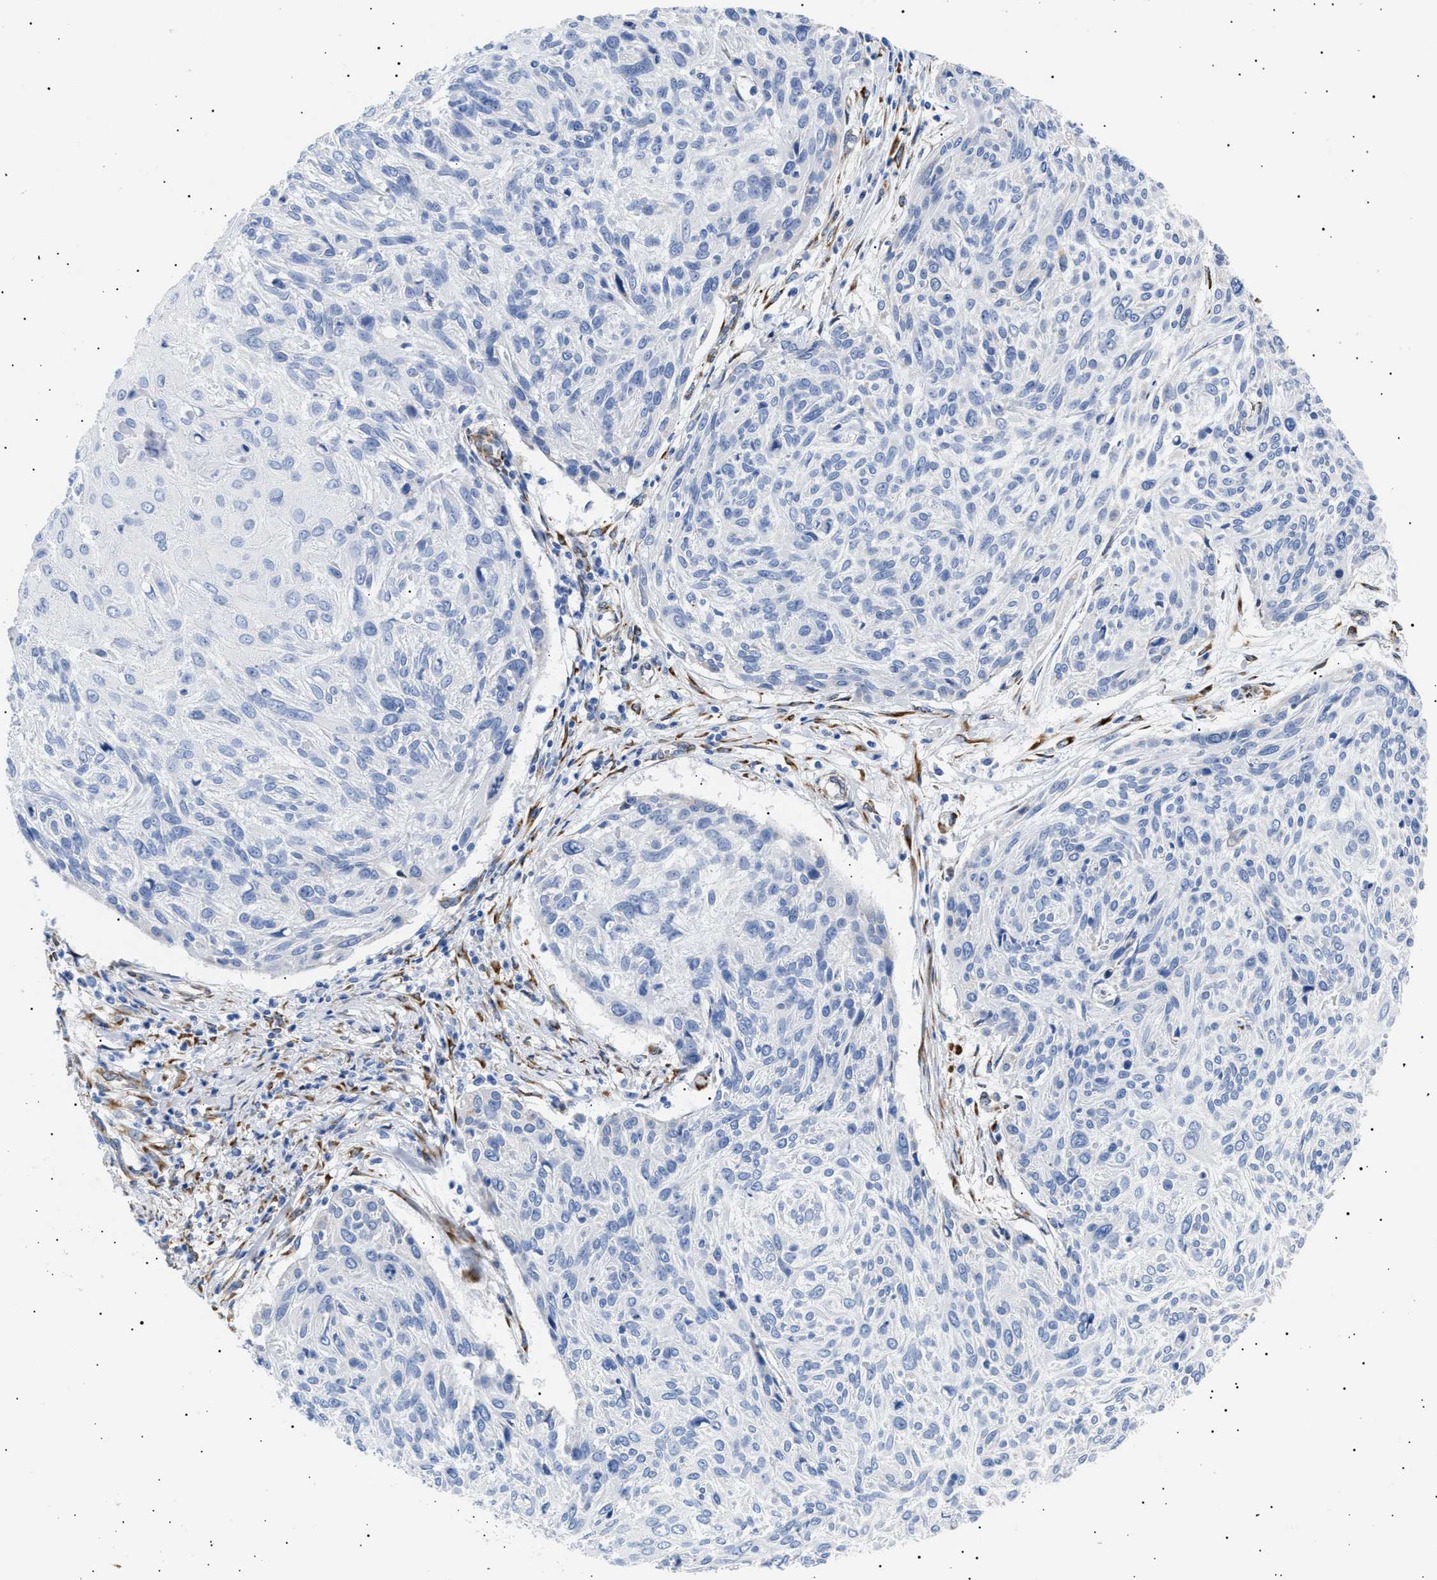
{"staining": {"intensity": "negative", "quantity": "none", "location": "none"}, "tissue": "cervical cancer", "cell_type": "Tumor cells", "image_type": "cancer", "snomed": [{"axis": "morphology", "description": "Squamous cell carcinoma, NOS"}, {"axis": "topography", "description": "Cervix"}], "caption": "DAB (3,3'-diaminobenzidine) immunohistochemical staining of cervical cancer reveals no significant positivity in tumor cells.", "gene": "HEMGN", "patient": {"sex": "female", "age": 51}}